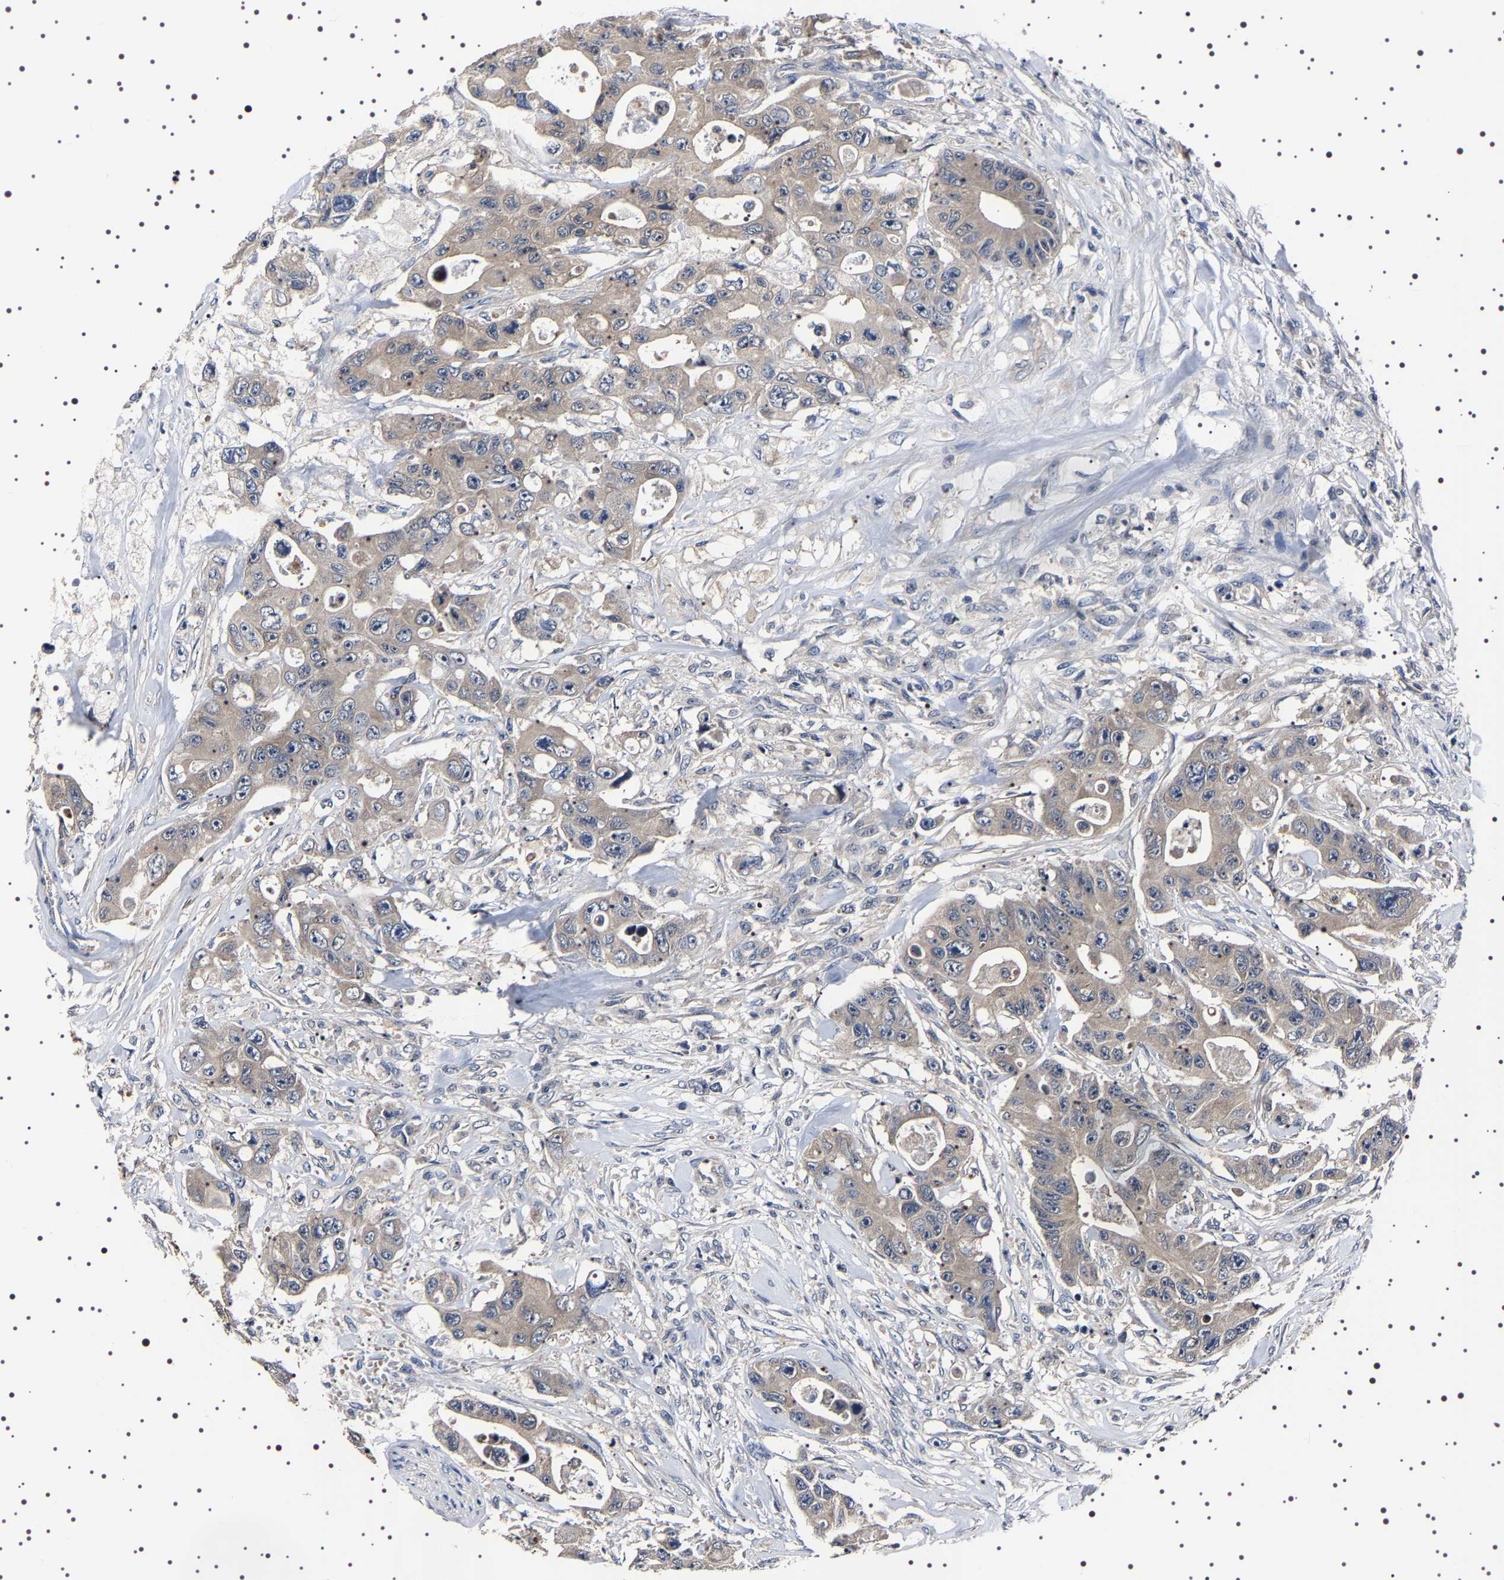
{"staining": {"intensity": "weak", "quantity": ">75%", "location": "cytoplasmic/membranous"}, "tissue": "colorectal cancer", "cell_type": "Tumor cells", "image_type": "cancer", "snomed": [{"axis": "morphology", "description": "Adenocarcinoma, NOS"}, {"axis": "topography", "description": "Colon"}], "caption": "DAB (3,3'-diaminobenzidine) immunohistochemical staining of colorectal cancer (adenocarcinoma) exhibits weak cytoplasmic/membranous protein positivity in approximately >75% of tumor cells. (IHC, brightfield microscopy, high magnification).", "gene": "TARBP1", "patient": {"sex": "female", "age": 46}}